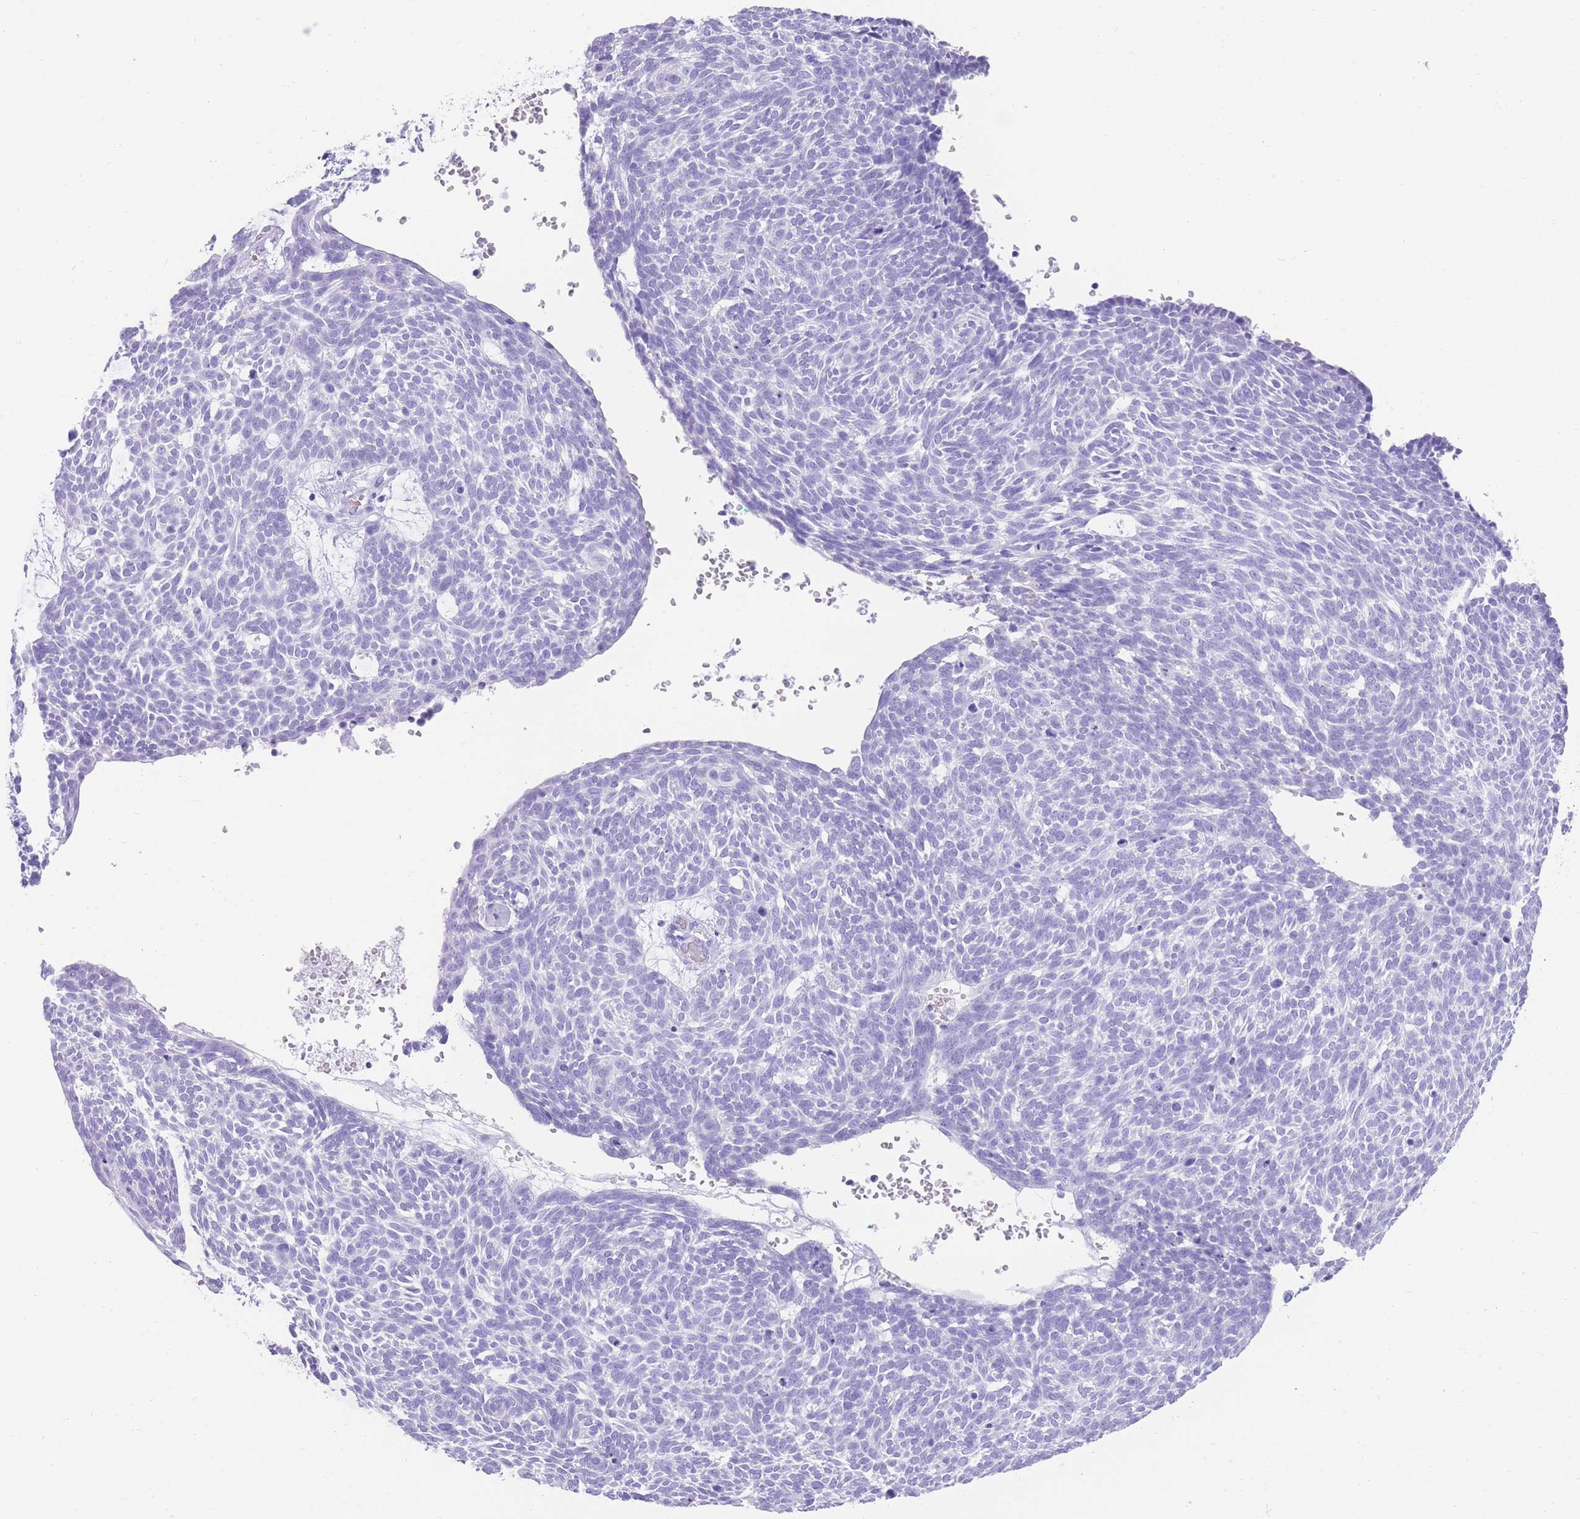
{"staining": {"intensity": "negative", "quantity": "none", "location": "none"}, "tissue": "skin cancer", "cell_type": "Tumor cells", "image_type": "cancer", "snomed": [{"axis": "morphology", "description": "Basal cell carcinoma"}, {"axis": "topography", "description": "Skin"}], "caption": "Basal cell carcinoma (skin) was stained to show a protein in brown. There is no significant positivity in tumor cells. (Brightfield microscopy of DAB (3,3'-diaminobenzidine) IHC at high magnification).", "gene": "ELOA2", "patient": {"sex": "male", "age": 61}}